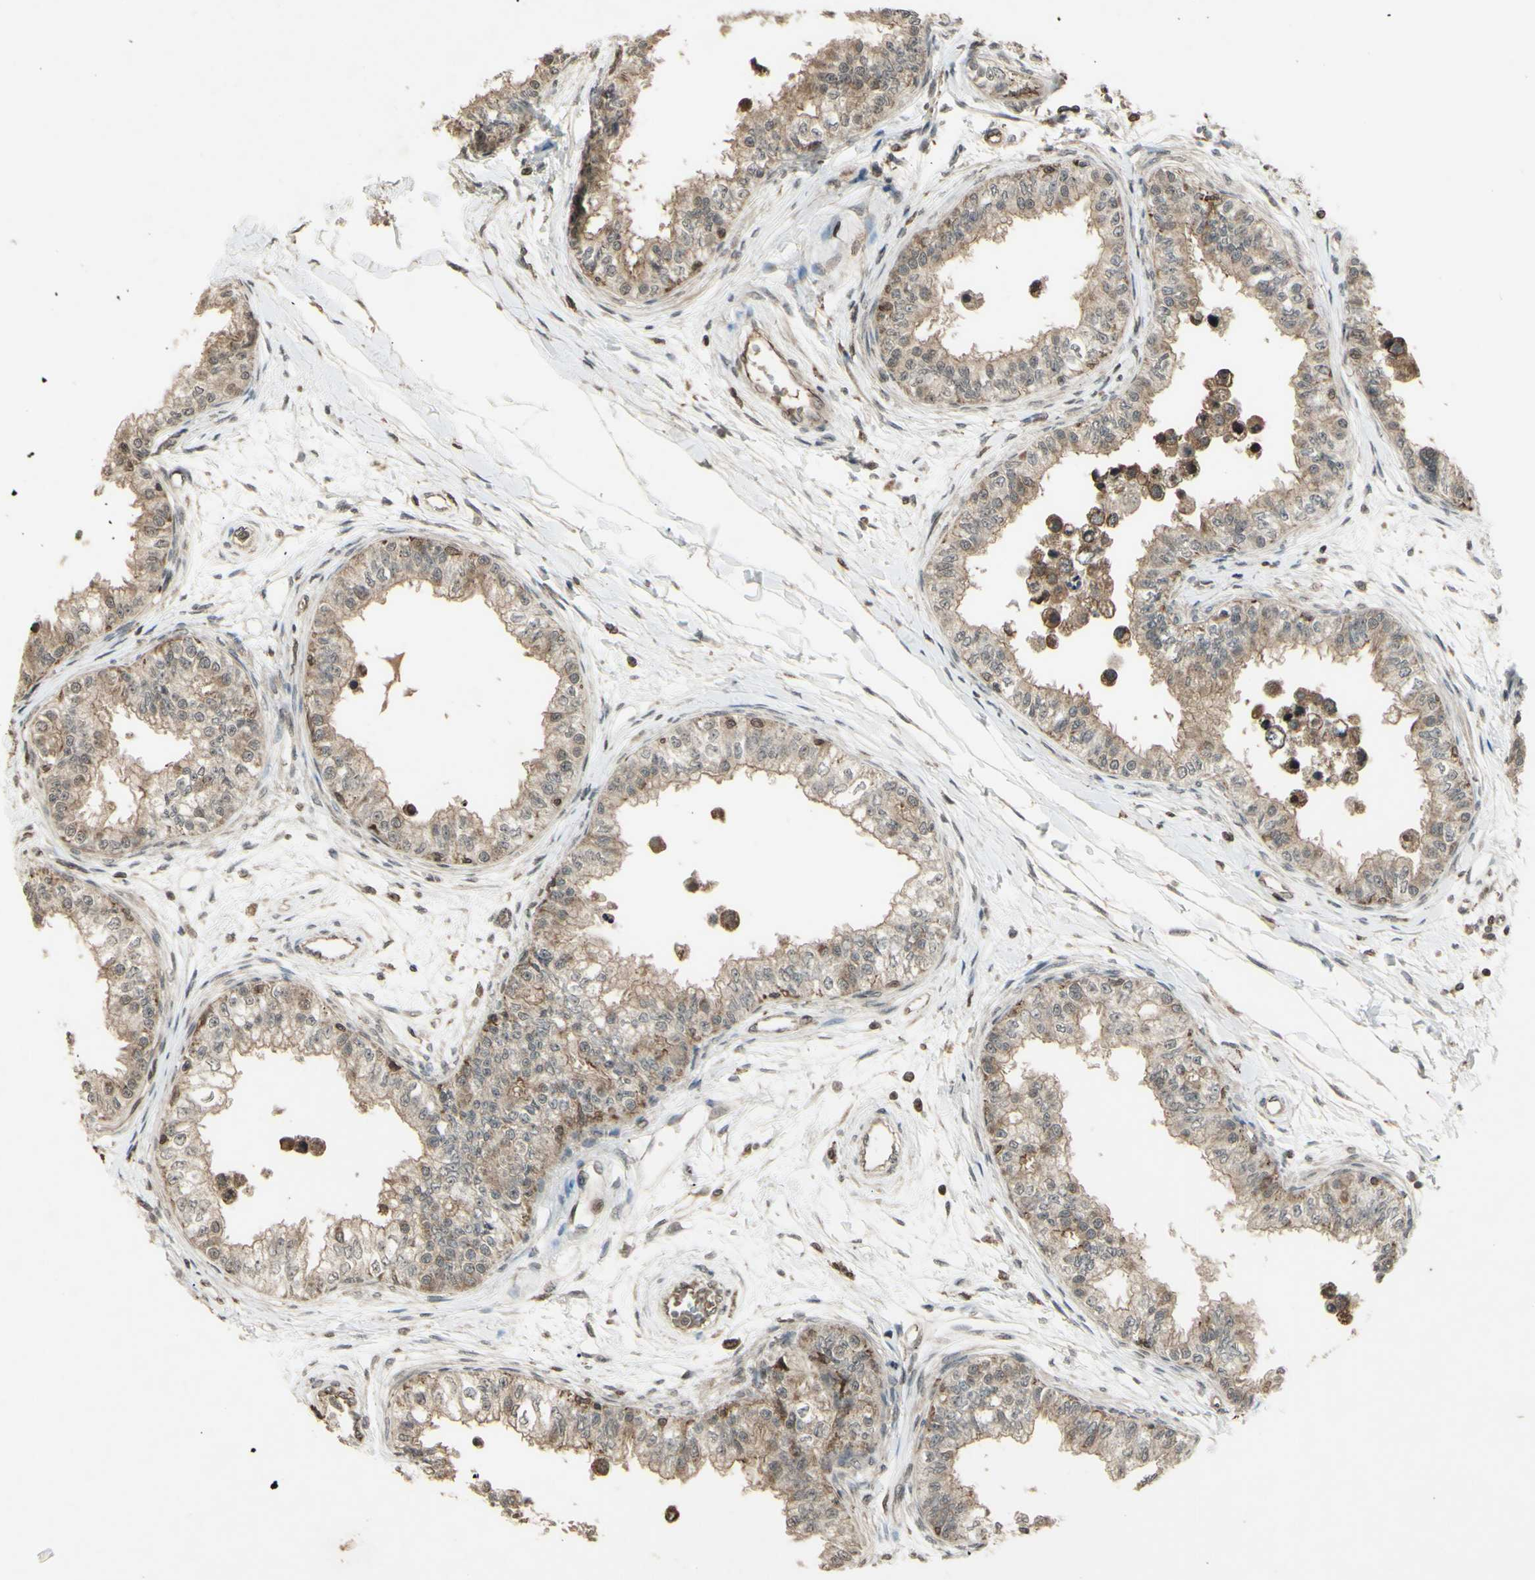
{"staining": {"intensity": "moderate", "quantity": ">75%", "location": "cytoplasmic/membranous"}, "tissue": "epididymis", "cell_type": "Glandular cells", "image_type": "normal", "snomed": [{"axis": "morphology", "description": "Normal tissue, NOS"}, {"axis": "morphology", "description": "Adenocarcinoma, metastatic, NOS"}, {"axis": "topography", "description": "Testis"}, {"axis": "topography", "description": "Epididymis"}], "caption": "Glandular cells demonstrate moderate cytoplasmic/membranous positivity in about >75% of cells in normal epididymis. (brown staining indicates protein expression, while blue staining denotes nuclei).", "gene": "BLNK", "patient": {"sex": "male", "age": 26}}